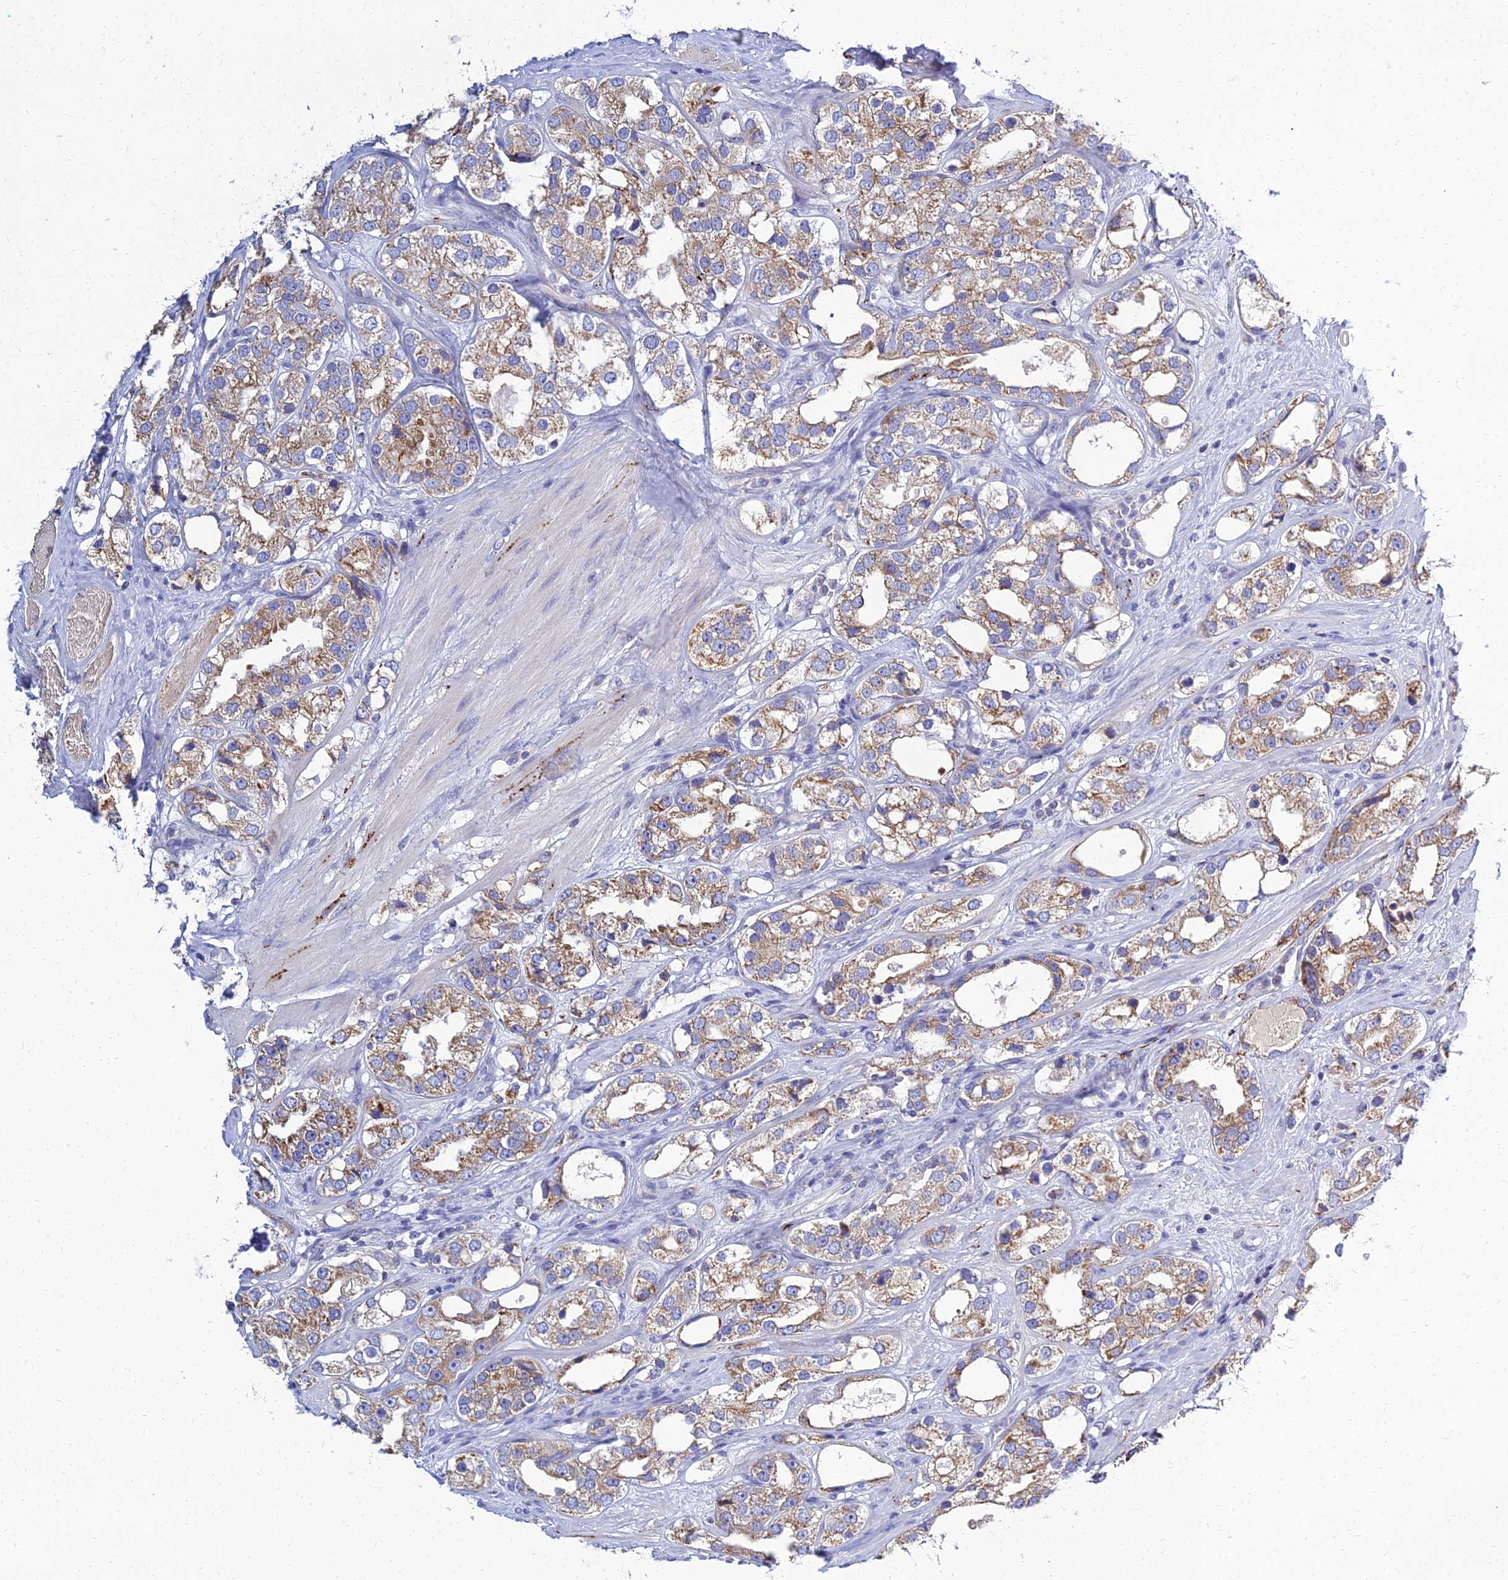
{"staining": {"intensity": "moderate", "quantity": ">75%", "location": "cytoplasmic/membranous"}, "tissue": "prostate cancer", "cell_type": "Tumor cells", "image_type": "cancer", "snomed": [{"axis": "morphology", "description": "Adenocarcinoma, NOS"}, {"axis": "topography", "description": "Prostate"}], "caption": "High-magnification brightfield microscopy of prostate cancer stained with DAB (3,3'-diaminobenzidine) (brown) and counterstained with hematoxylin (blue). tumor cells exhibit moderate cytoplasmic/membranous positivity is present in approximately>75% of cells.", "gene": "NPY", "patient": {"sex": "male", "age": 79}}